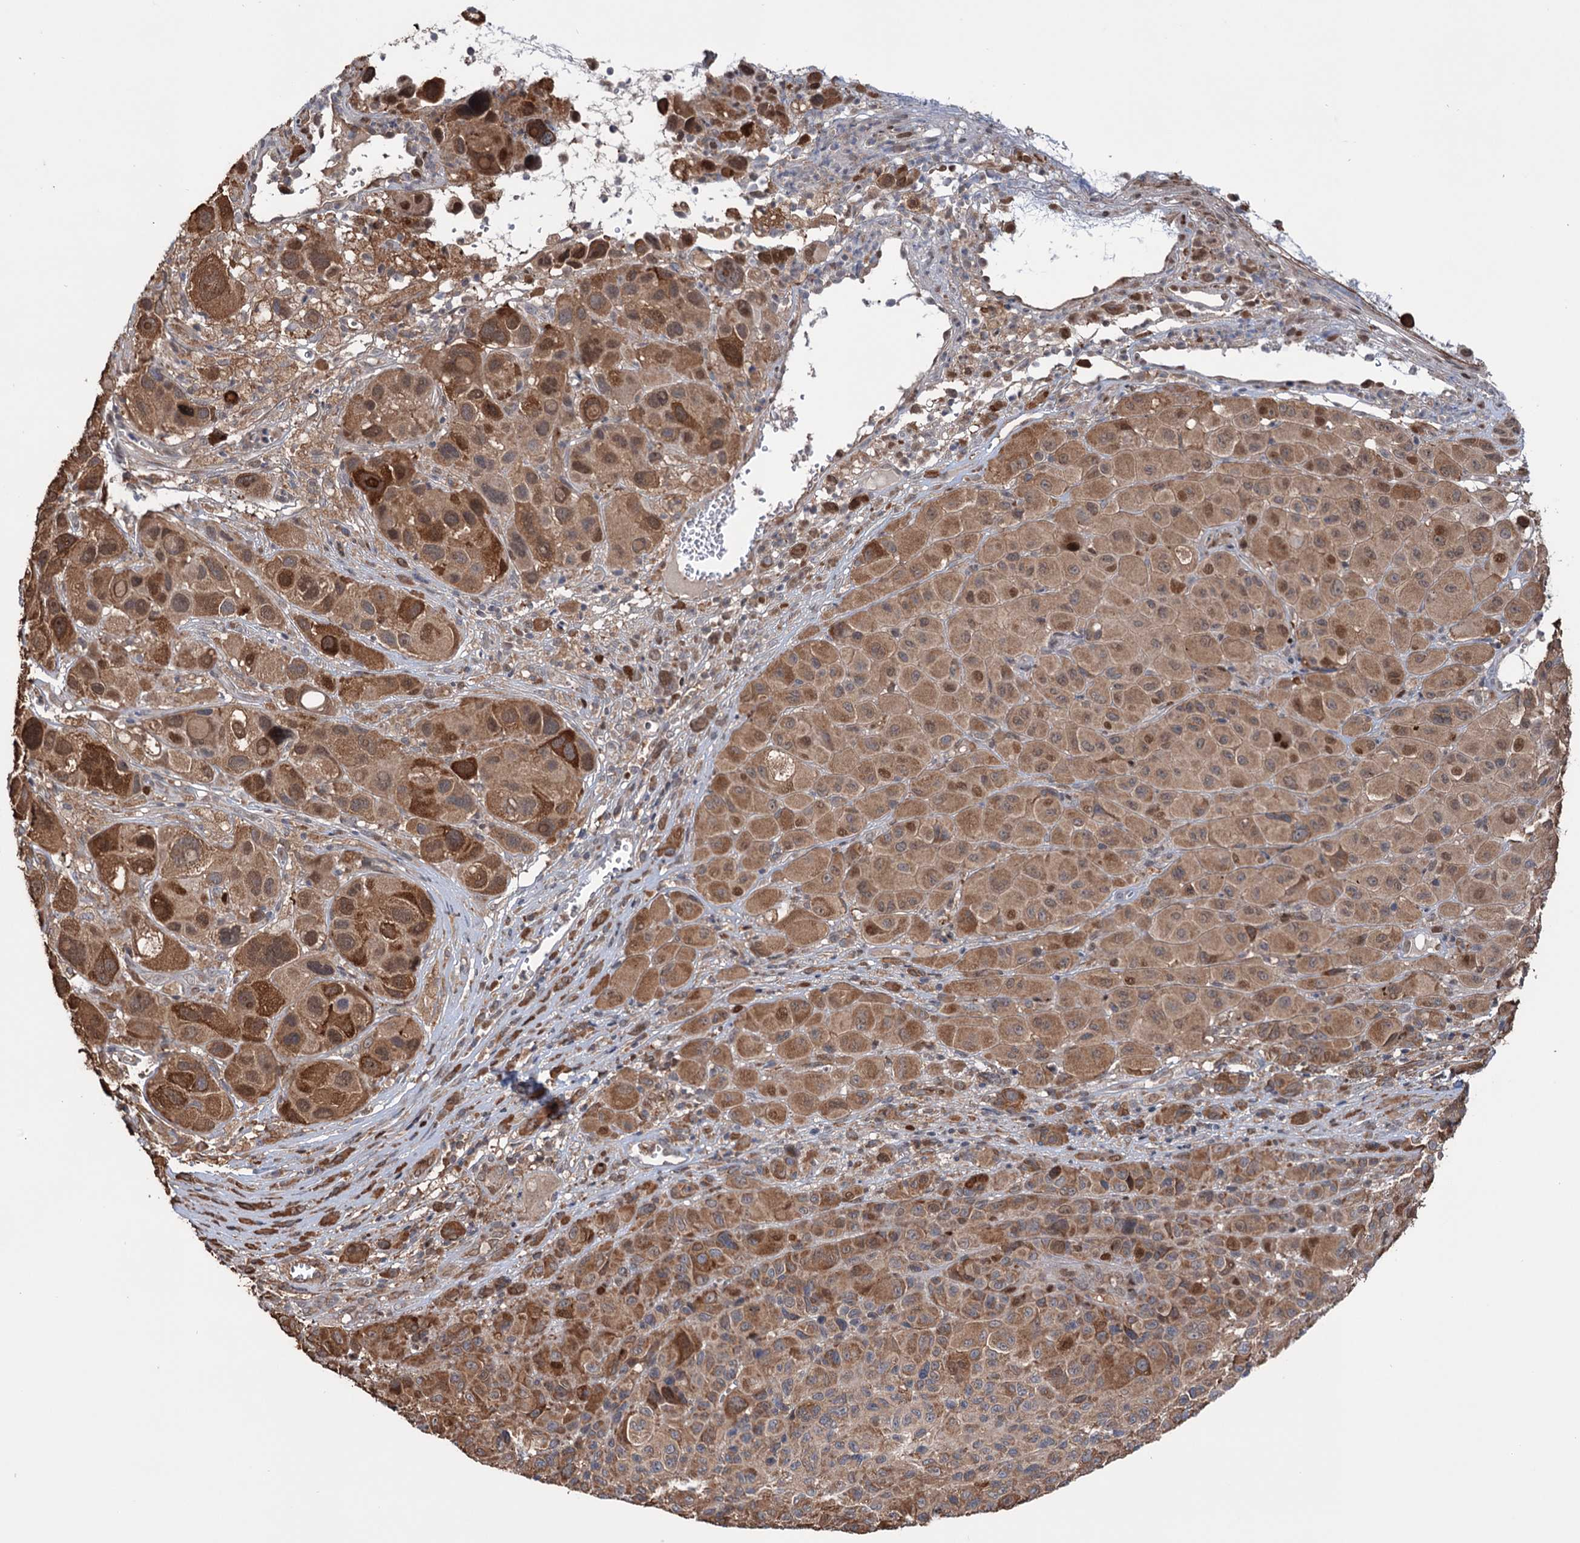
{"staining": {"intensity": "moderate", "quantity": ">75%", "location": "cytoplasmic/membranous,nuclear"}, "tissue": "melanoma", "cell_type": "Tumor cells", "image_type": "cancer", "snomed": [{"axis": "morphology", "description": "Malignant melanoma, NOS"}, {"axis": "topography", "description": "Skin of trunk"}], "caption": "High-power microscopy captured an immunohistochemistry histopathology image of melanoma, revealing moderate cytoplasmic/membranous and nuclear expression in about >75% of tumor cells.", "gene": "NCAPD2", "patient": {"sex": "male", "age": 71}}